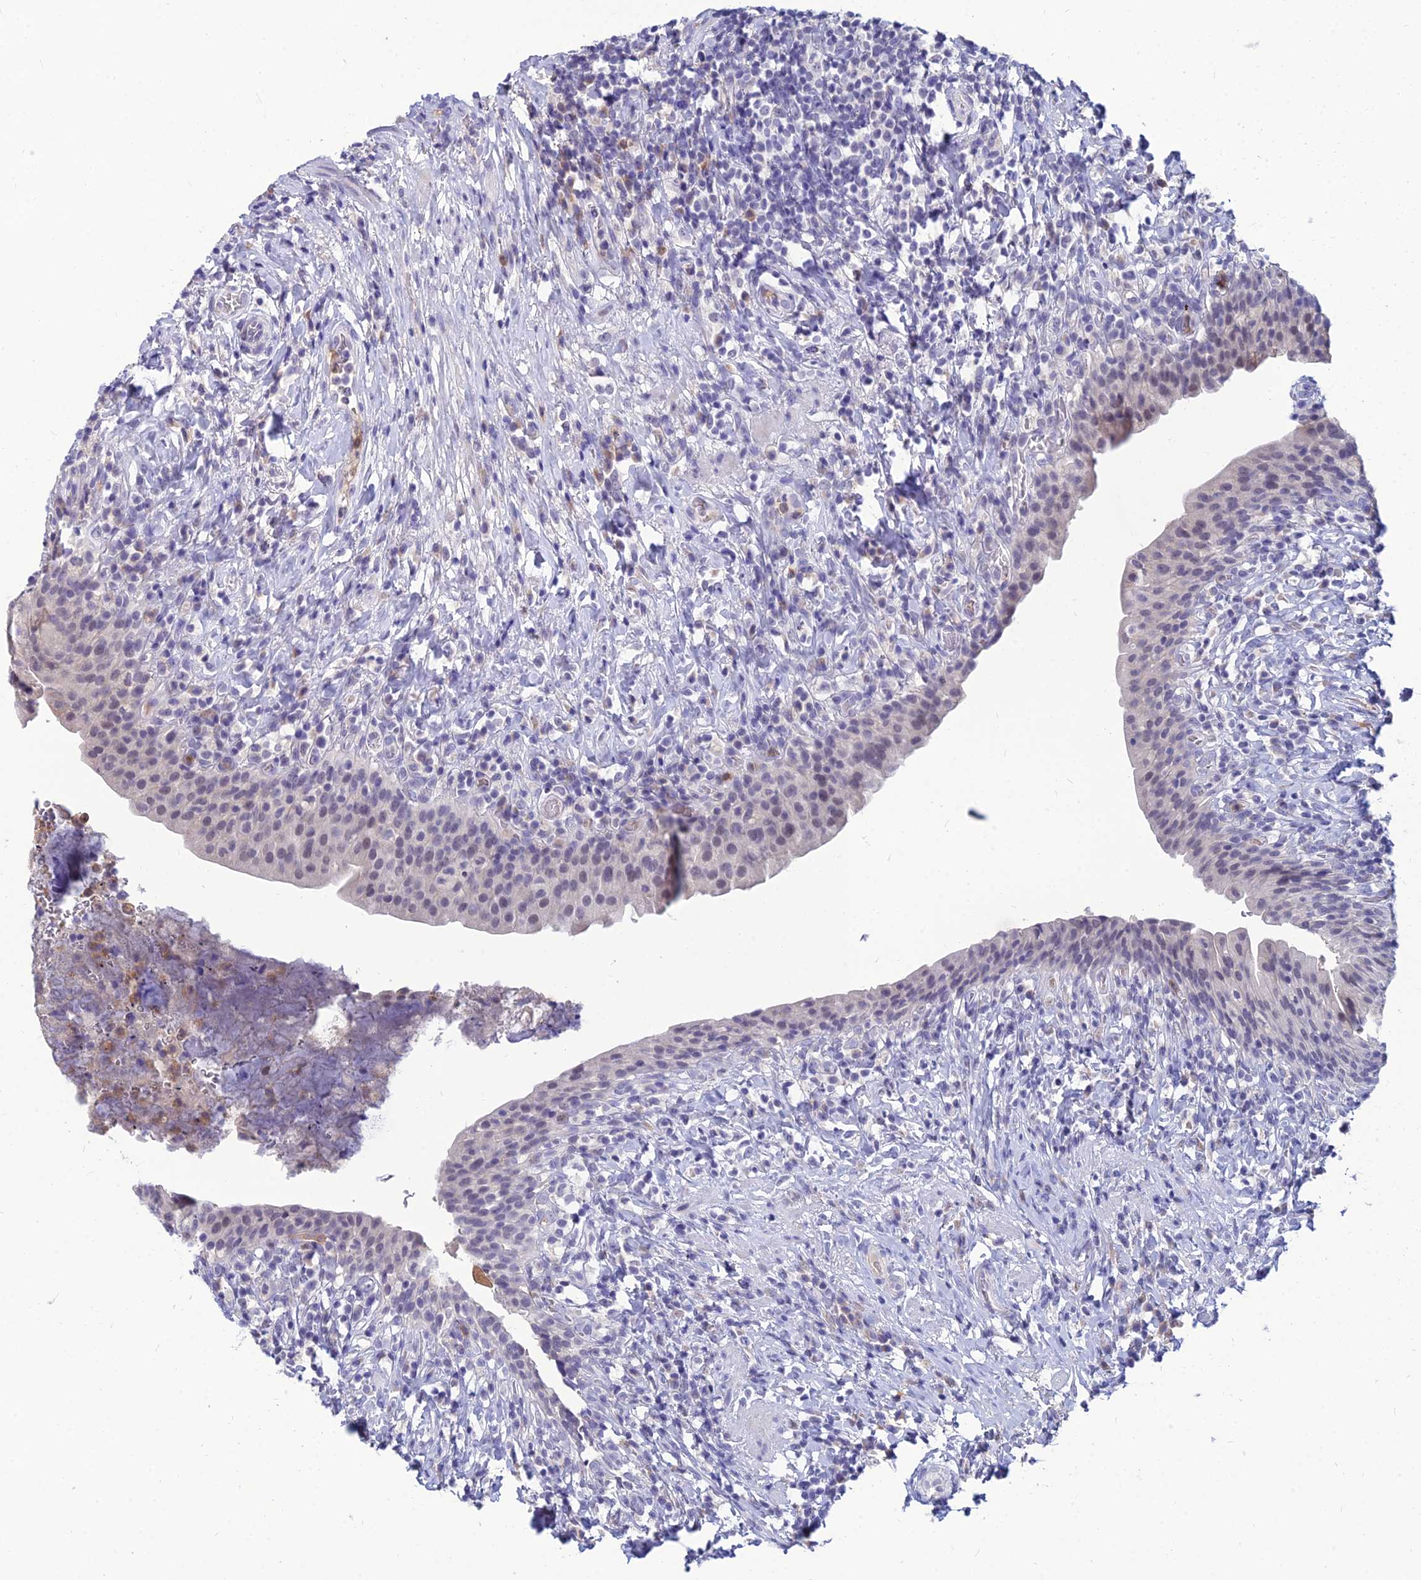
{"staining": {"intensity": "negative", "quantity": "none", "location": "none"}, "tissue": "urinary bladder", "cell_type": "Urothelial cells", "image_type": "normal", "snomed": [{"axis": "morphology", "description": "Normal tissue, NOS"}, {"axis": "morphology", "description": "Inflammation, NOS"}, {"axis": "topography", "description": "Urinary bladder"}], "caption": "DAB (3,3'-diaminobenzidine) immunohistochemical staining of normal human urinary bladder exhibits no significant positivity in urothelial cells.", "gene": "GOLGA6A", "patient": {"sex": "male", "age": 64}}